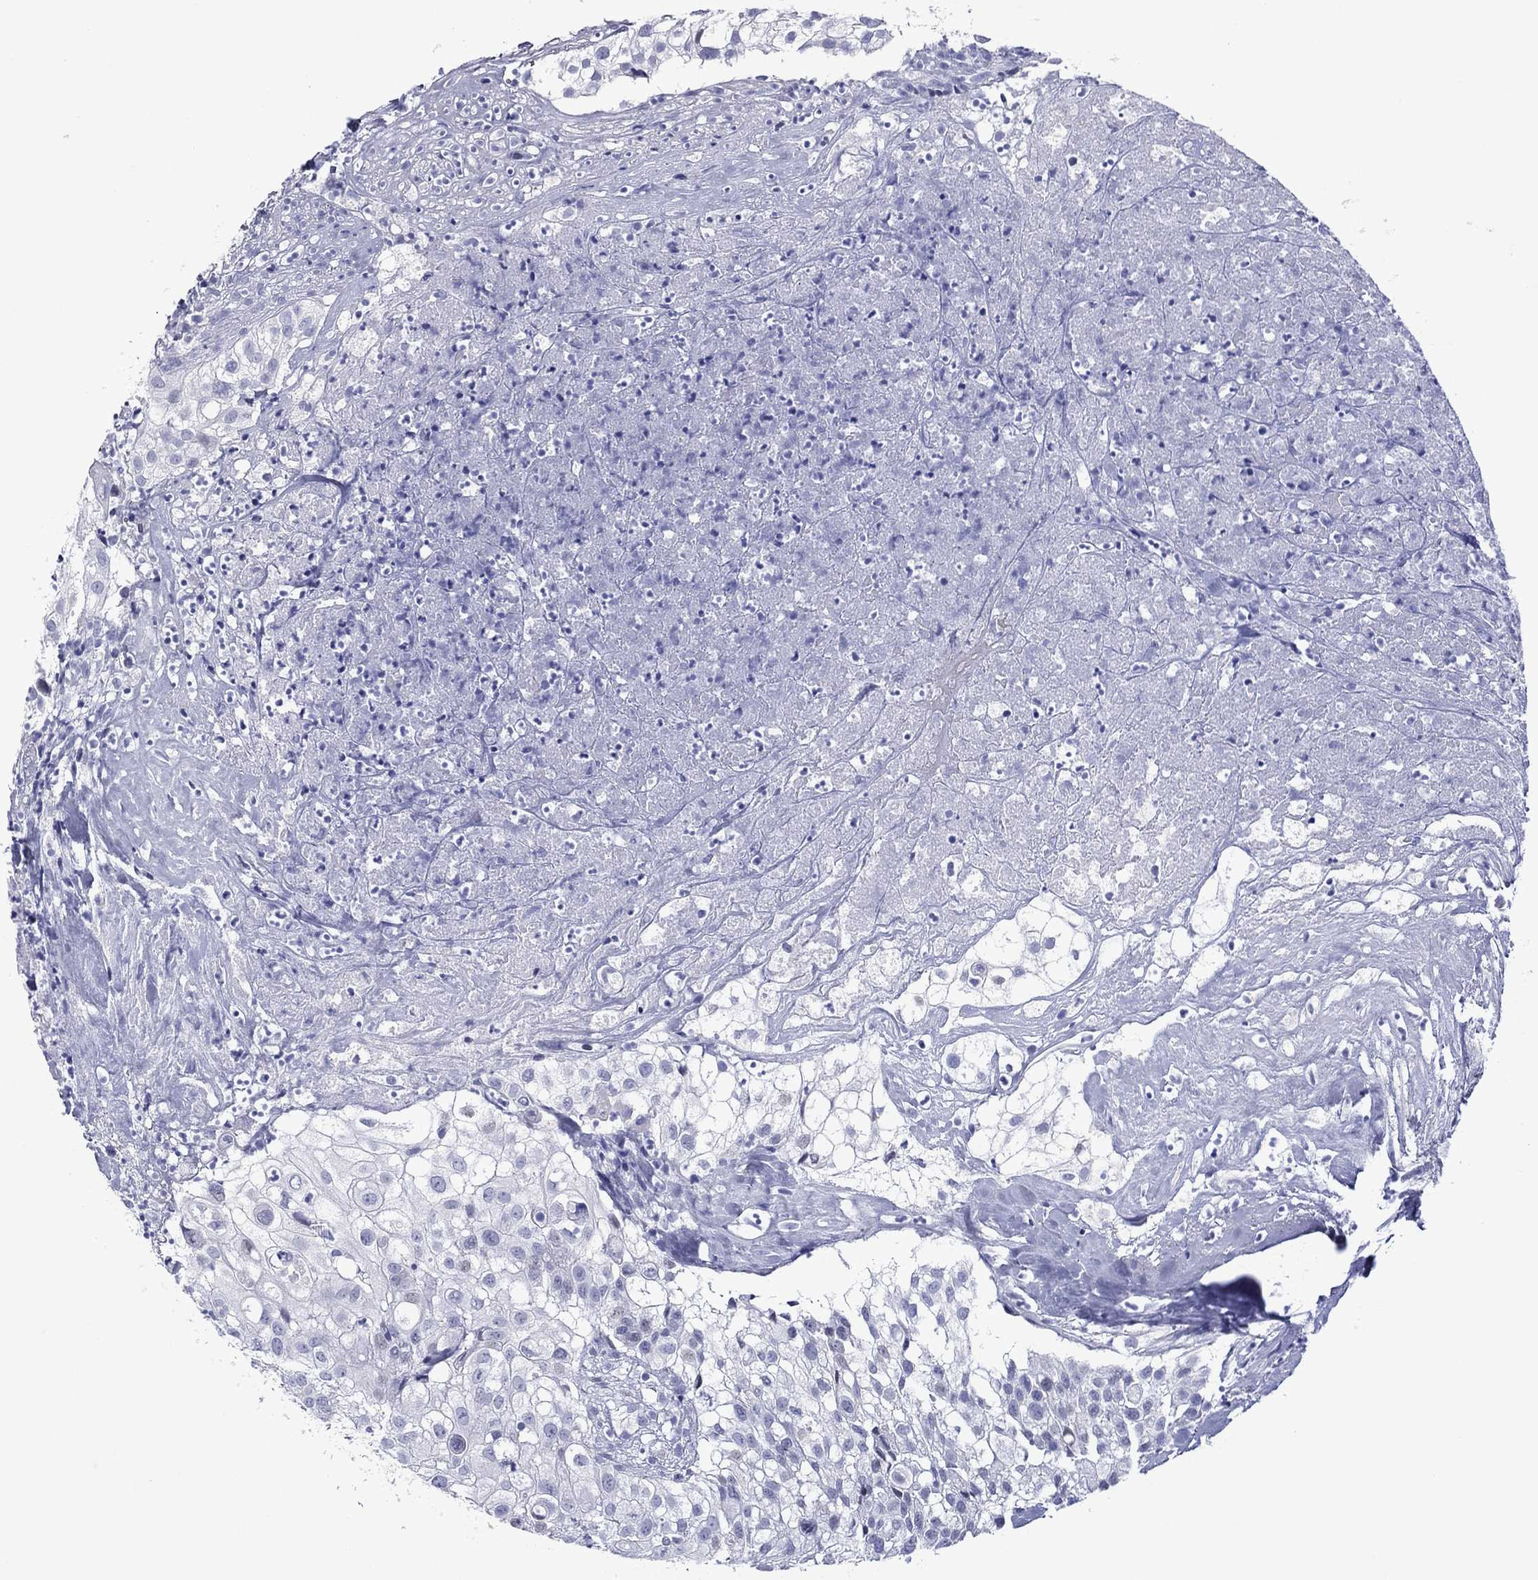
{"staining": {"intensity": "negative", "quantity": "none", "location": "none"}, "tissue": "urothelial cancer", "cell_type": "Tumor cells", "image_type": "cancer", "snomed": [{"axis": "morphology", "description": "Urothelial carcinoma, High grade"}, {"axis": "topography", "description": "Urinary bladder"}], "caption": "Immunohistochemistry (IHC) of urothelial cancer demonstrates no positivity in tumor cells. (Immunohistochemistry, brightfield microscopy, high magnification).", "gene": "PIWIL1", "patient": {"sex": "female", "age": 79}}